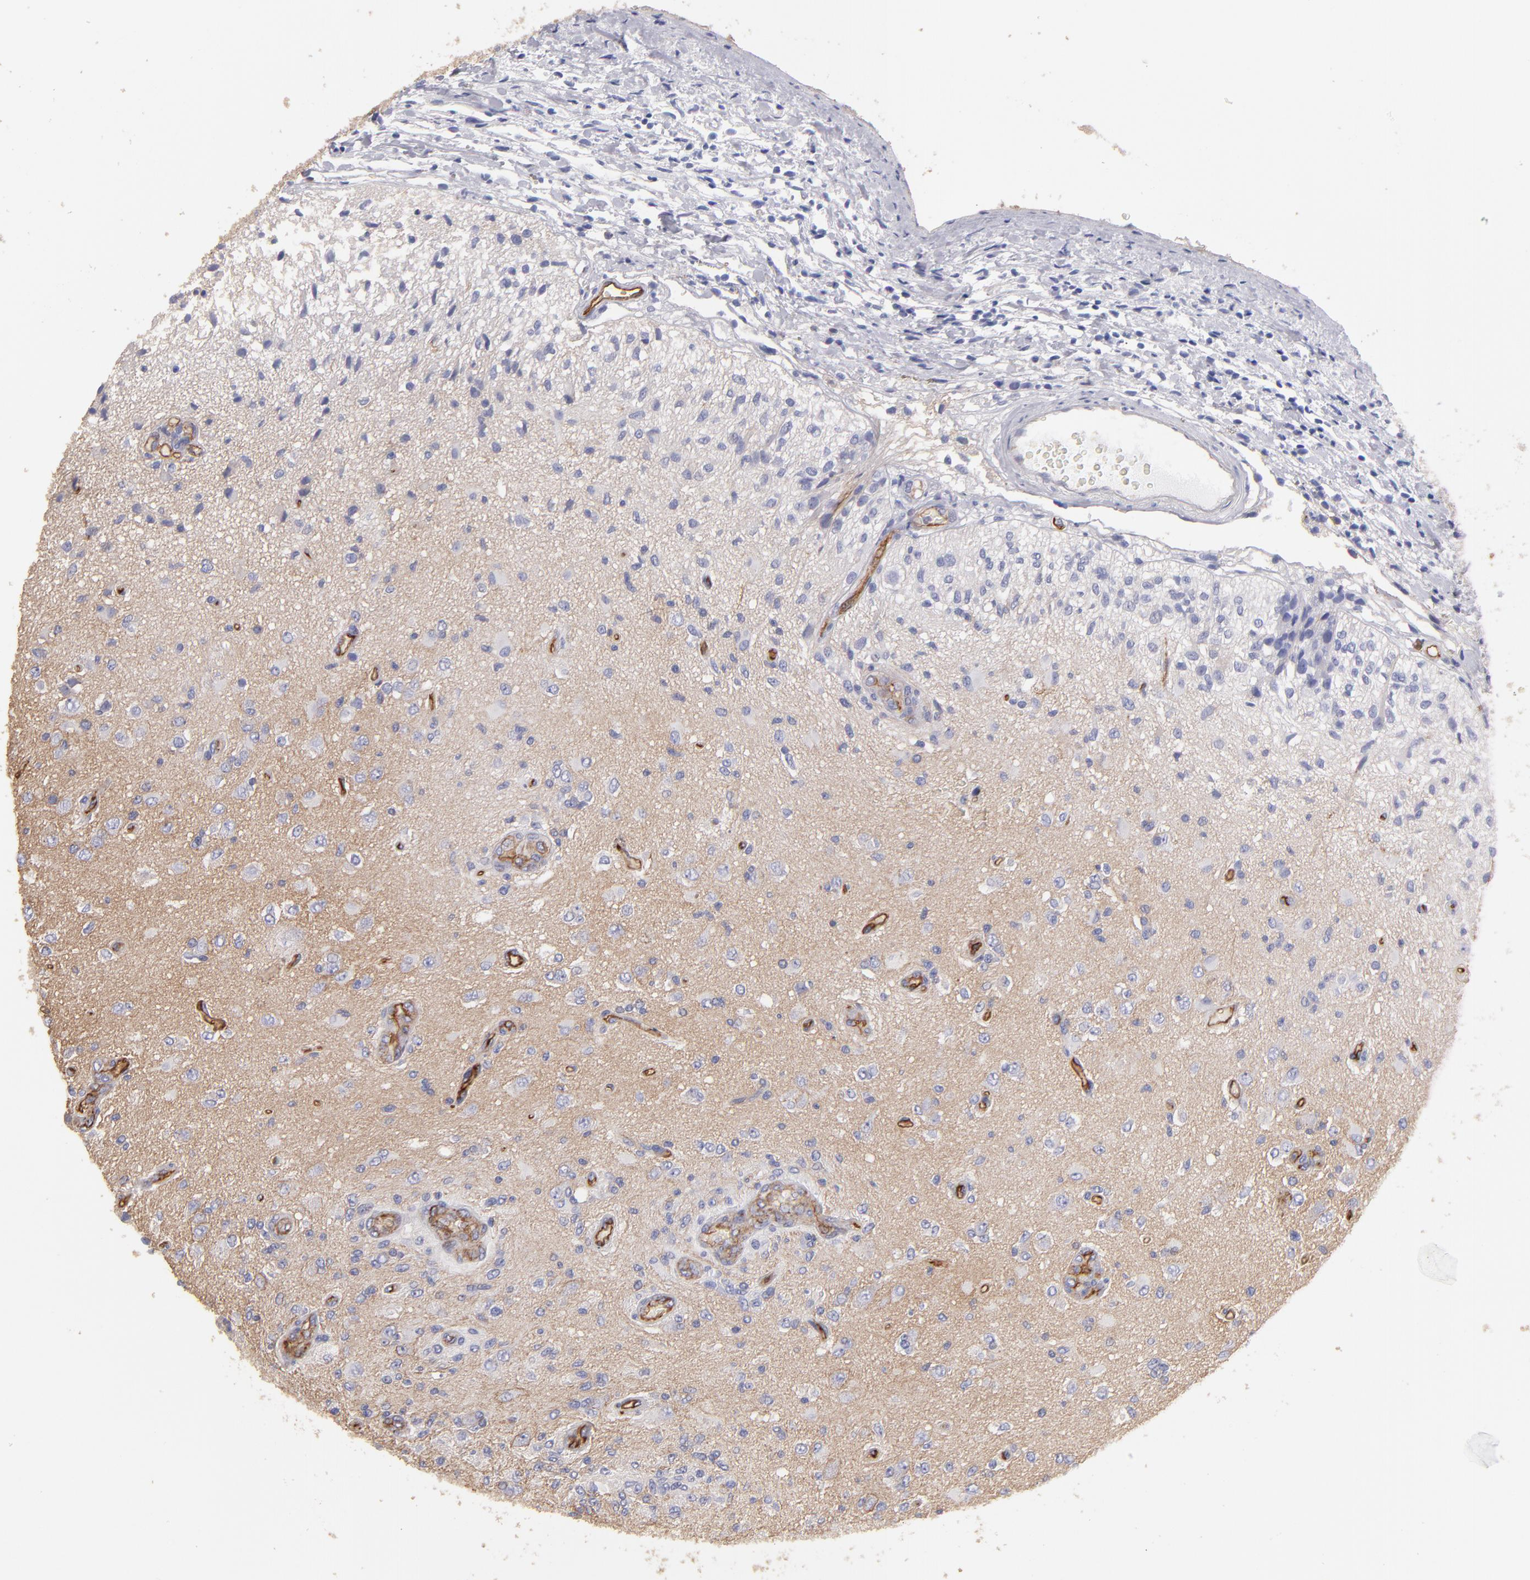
{"staining": {"intensity": "negative", "quantity": "none", "location": "none"}, "tissue": "glioma", "cell_type": "Tumor cells", "image_type": "cancer", "snomed": [{"axis": "morphology", "description": "Normal tissue, NOS"}, {"axis": "morphology", "description": "Glioma, malignant, High grade"}, {"axis": "topography", "description": "Cerebral cortex"}], "caption": "Immunohistochemical staining of human malignant high-grade glioma exhibits no significant staining in tumor cells. (Stains: DAB immunohistochemistry with hematoxylin counter stain, Microscopy: brightfield microscopy at high magnification).", "gene": "ABCB1", "patient": {"sex": "male", "age": 77}}